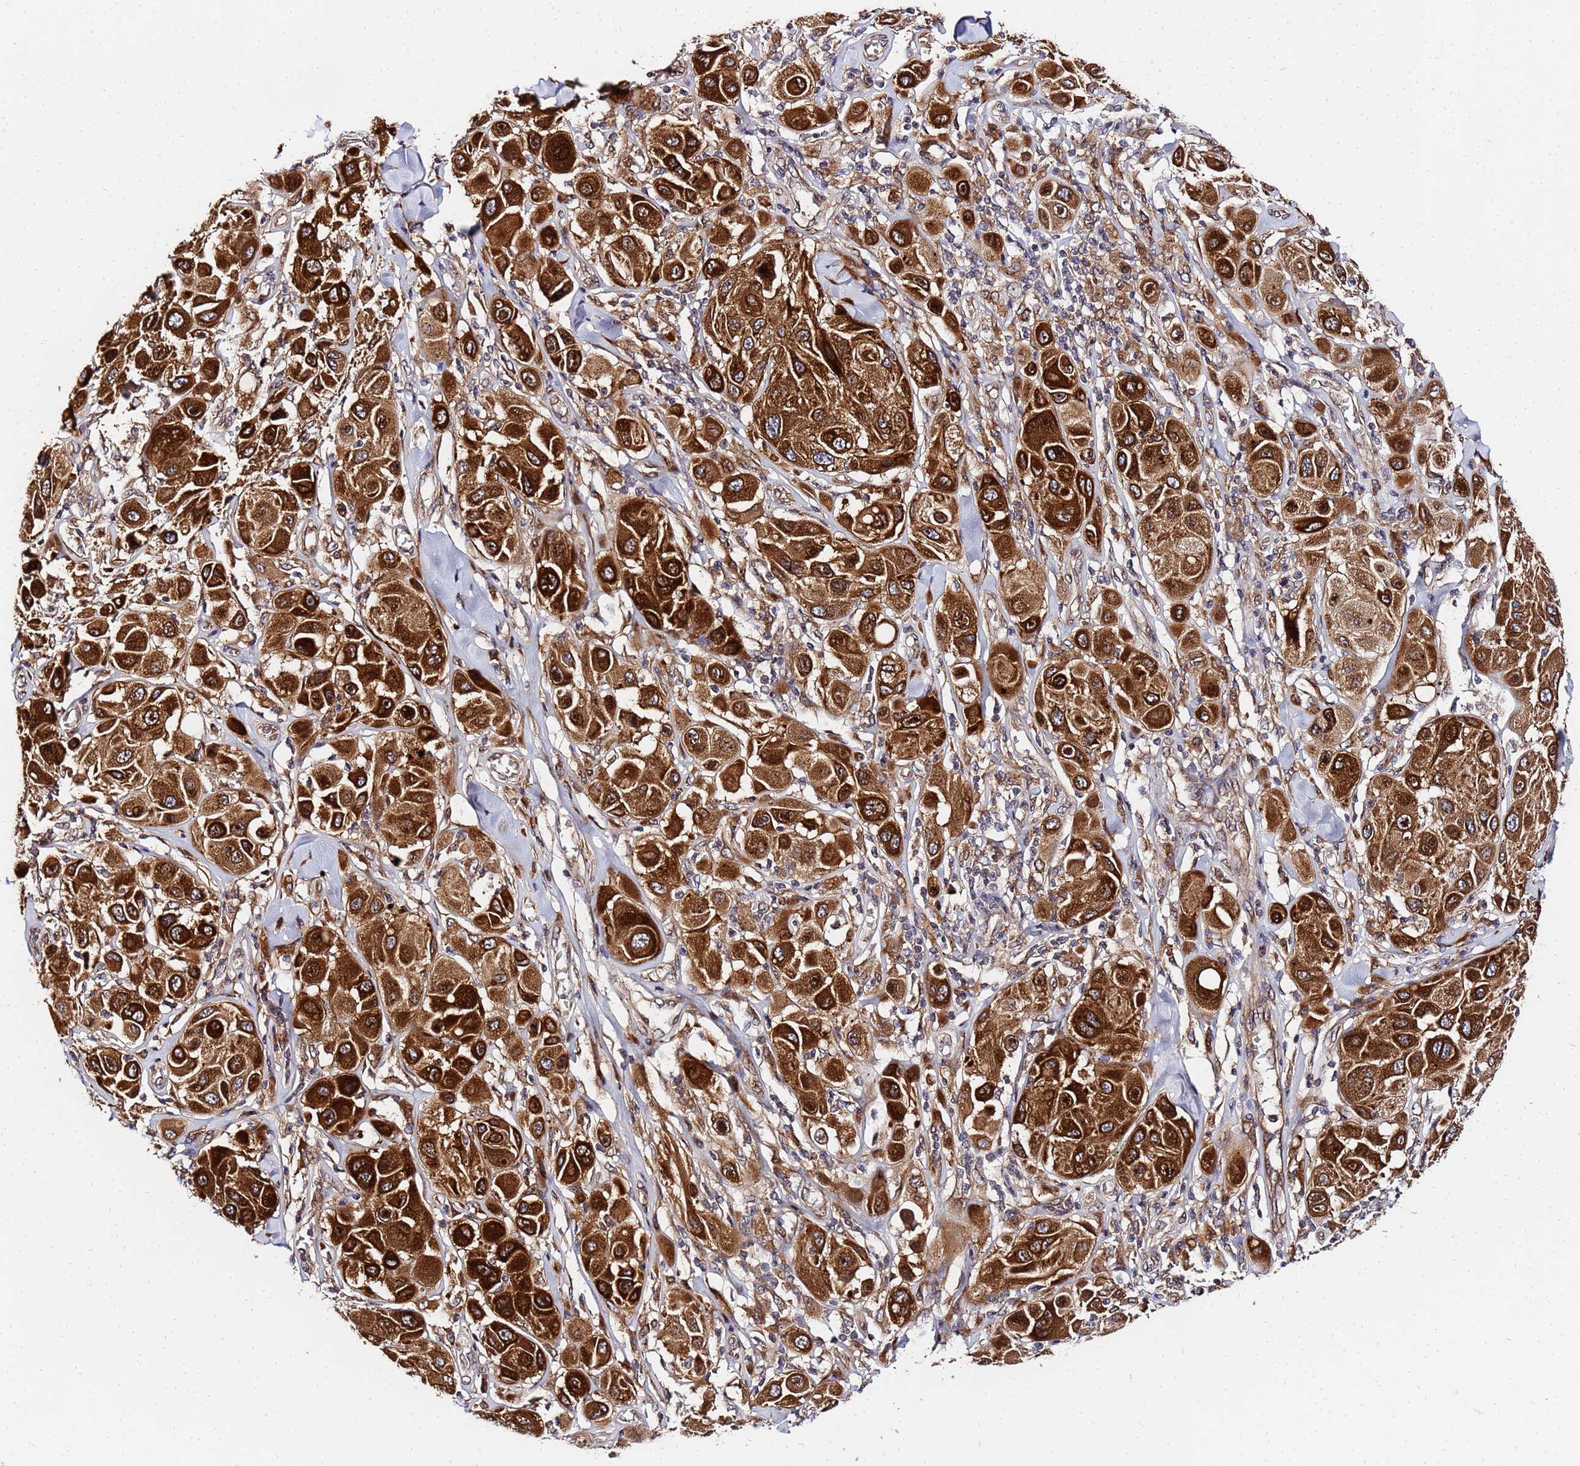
{"staining": {"intensity": "strong", "quantity": ">75%", "location": "cytoplasmic/membranous"}, "tissue": "melanoma", "cell_type": "Tumor cells", "image_type": "cancer", "snomed": [{"axis": "morphology", "description": "Malignant melanoma, Metastatic site"}, {"axis": "topography", "description": "Skin"}], "caption": "Brown immunohistochemical staining in malignant melanoma (metastatic site) reveals strong cytoplasmic/membranous positivity in about >75% of tumor cells.", "gene": "UNC93B1", "patient": {"sex": "male", "age": 41}}